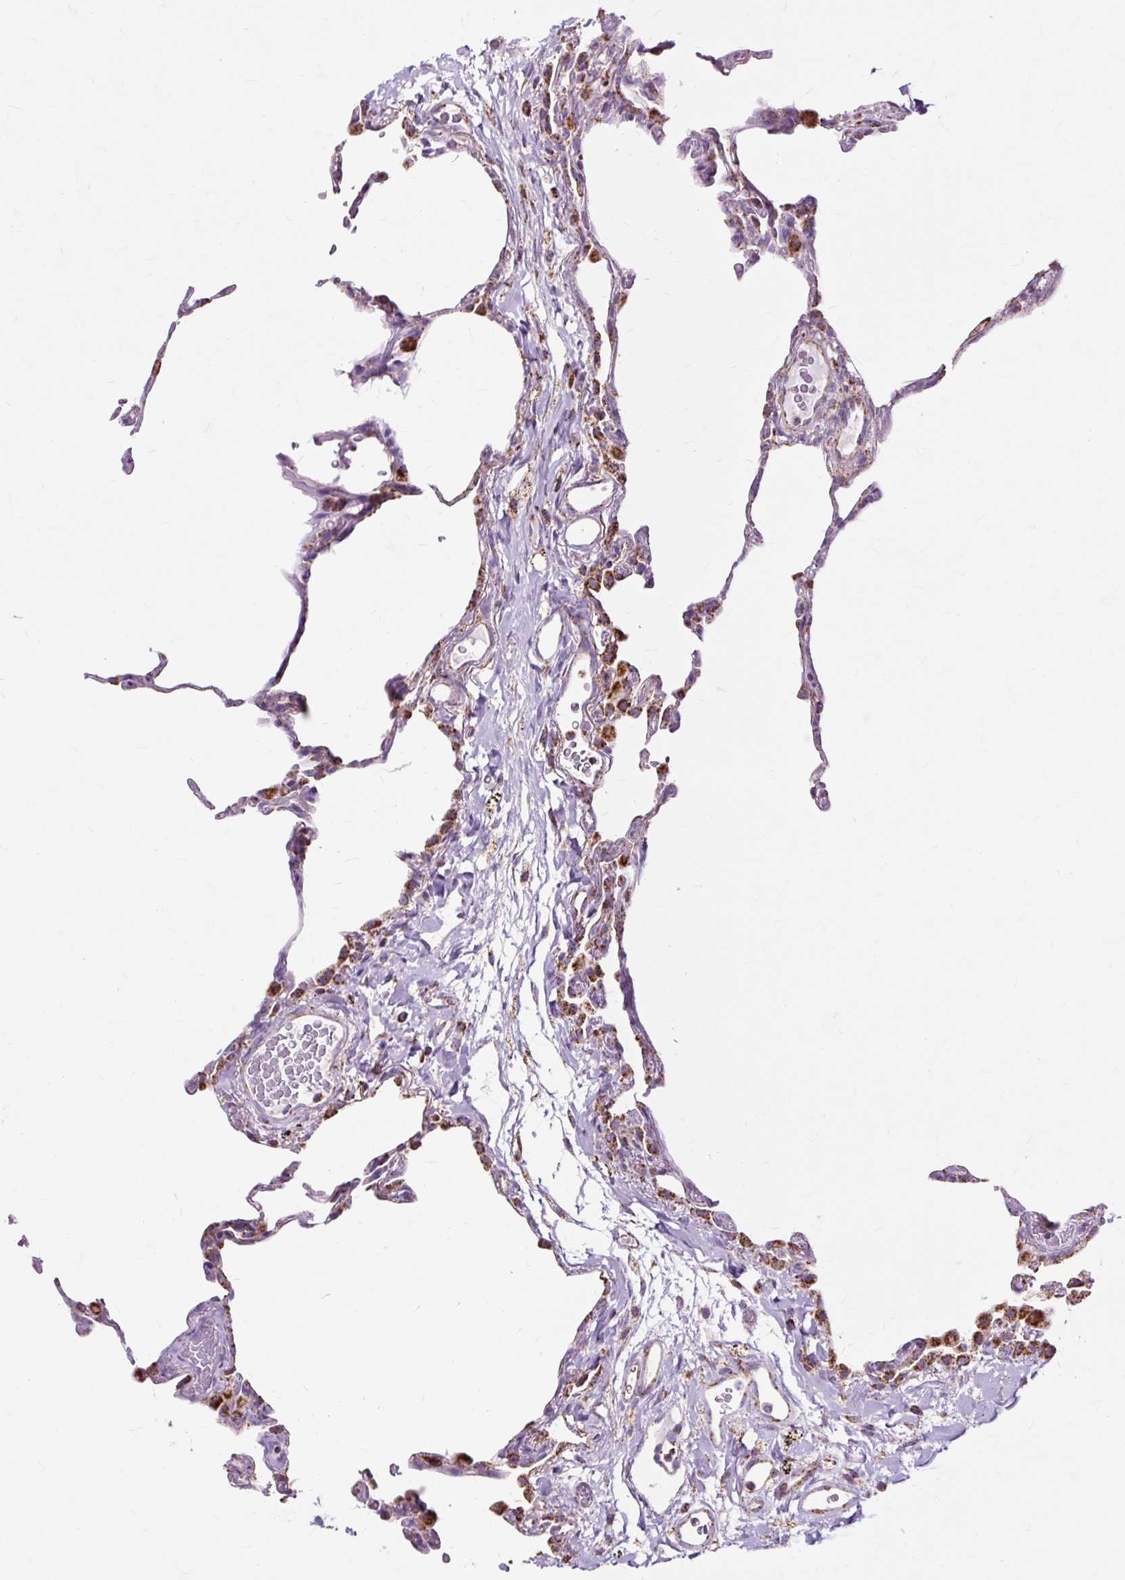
{"staining": {"intensity": "strong", "quantity": "25%-75%", "location": "cytoplasmic/membranous"}, "tissue": "lung", "cell_type": "Alveolar cells", "image_type": "normal", "snomed": [{"axis": "morphology", "description": "Normal tissue, NOS"}, {"axis": "topography", "description": "Lung"}], "caption": "Protein analysis of benign lung reveals strong cytoplasmic/membranous staining in about 25%-75% of alveolar cells.", "gene": "DLAT", "patient": {"sex": "female", "age": 57}}